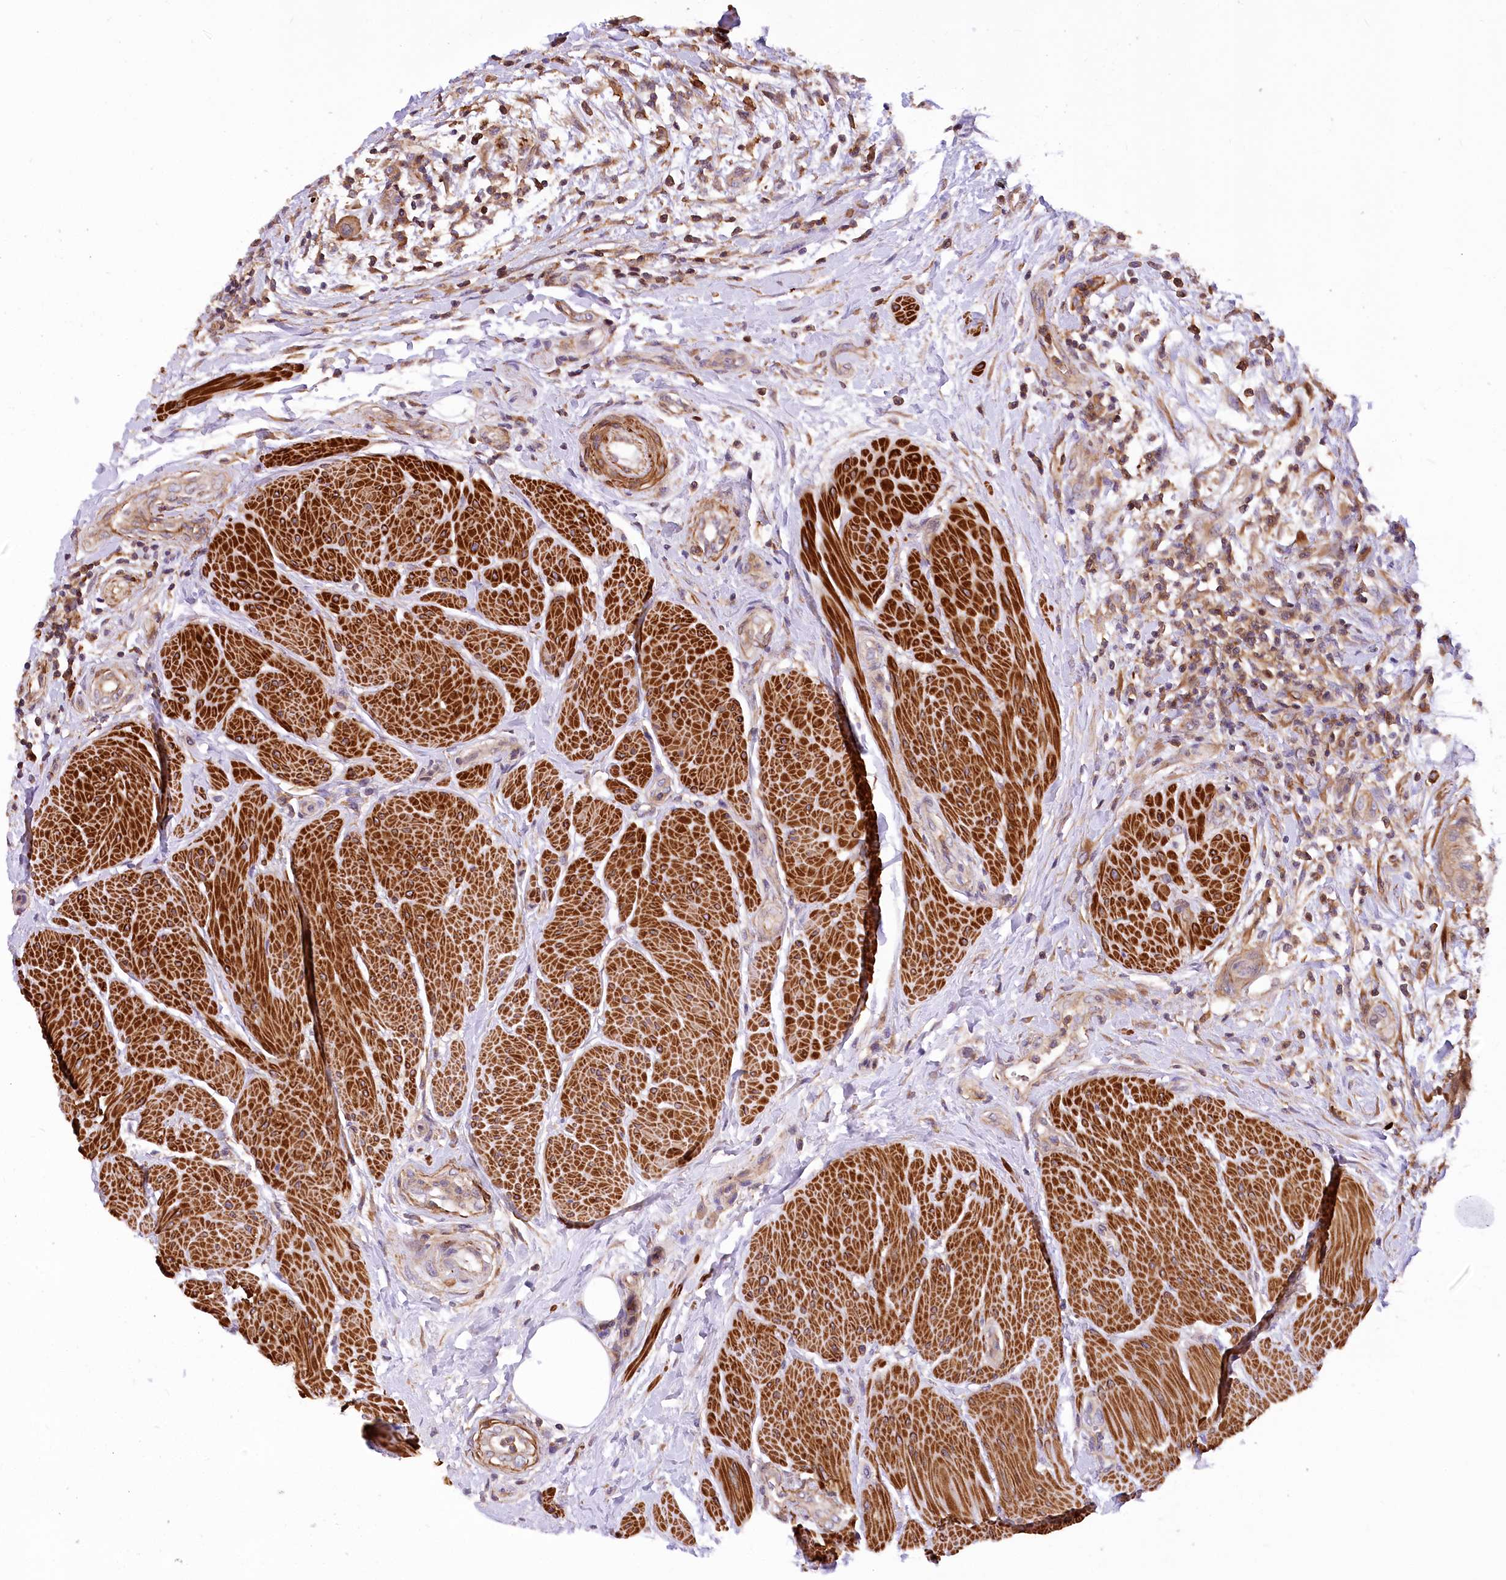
{"staining": {"intensity": "weak", "quantity": "25%-75%", "location": "cytoplasmic/membranous"}, "tissue": "urothelial cancer", "cell_type": "Tumor cells", "image_type": "cancer", "snomed": [{"axis": "morphology", "description": "Normal tissue, NOS"}, {"axis": "morphology", "description": "Urothelial carcinoma, NOS"}, {"axis": "topography", "description": "Urinary bladder"}, {"axis": "topography", "description": "Peripheral nerve tissue"}], "caption": "Immunohistochemistry histopathology image of human urothelial cancer stained for a protein (brown), which exhibits low levels of weak cytoplasmic/membranous staining in approximately 25%-75% of tumor cells.", "gene": "DPP3", "patient": {"sex": "male", "age": 35}}